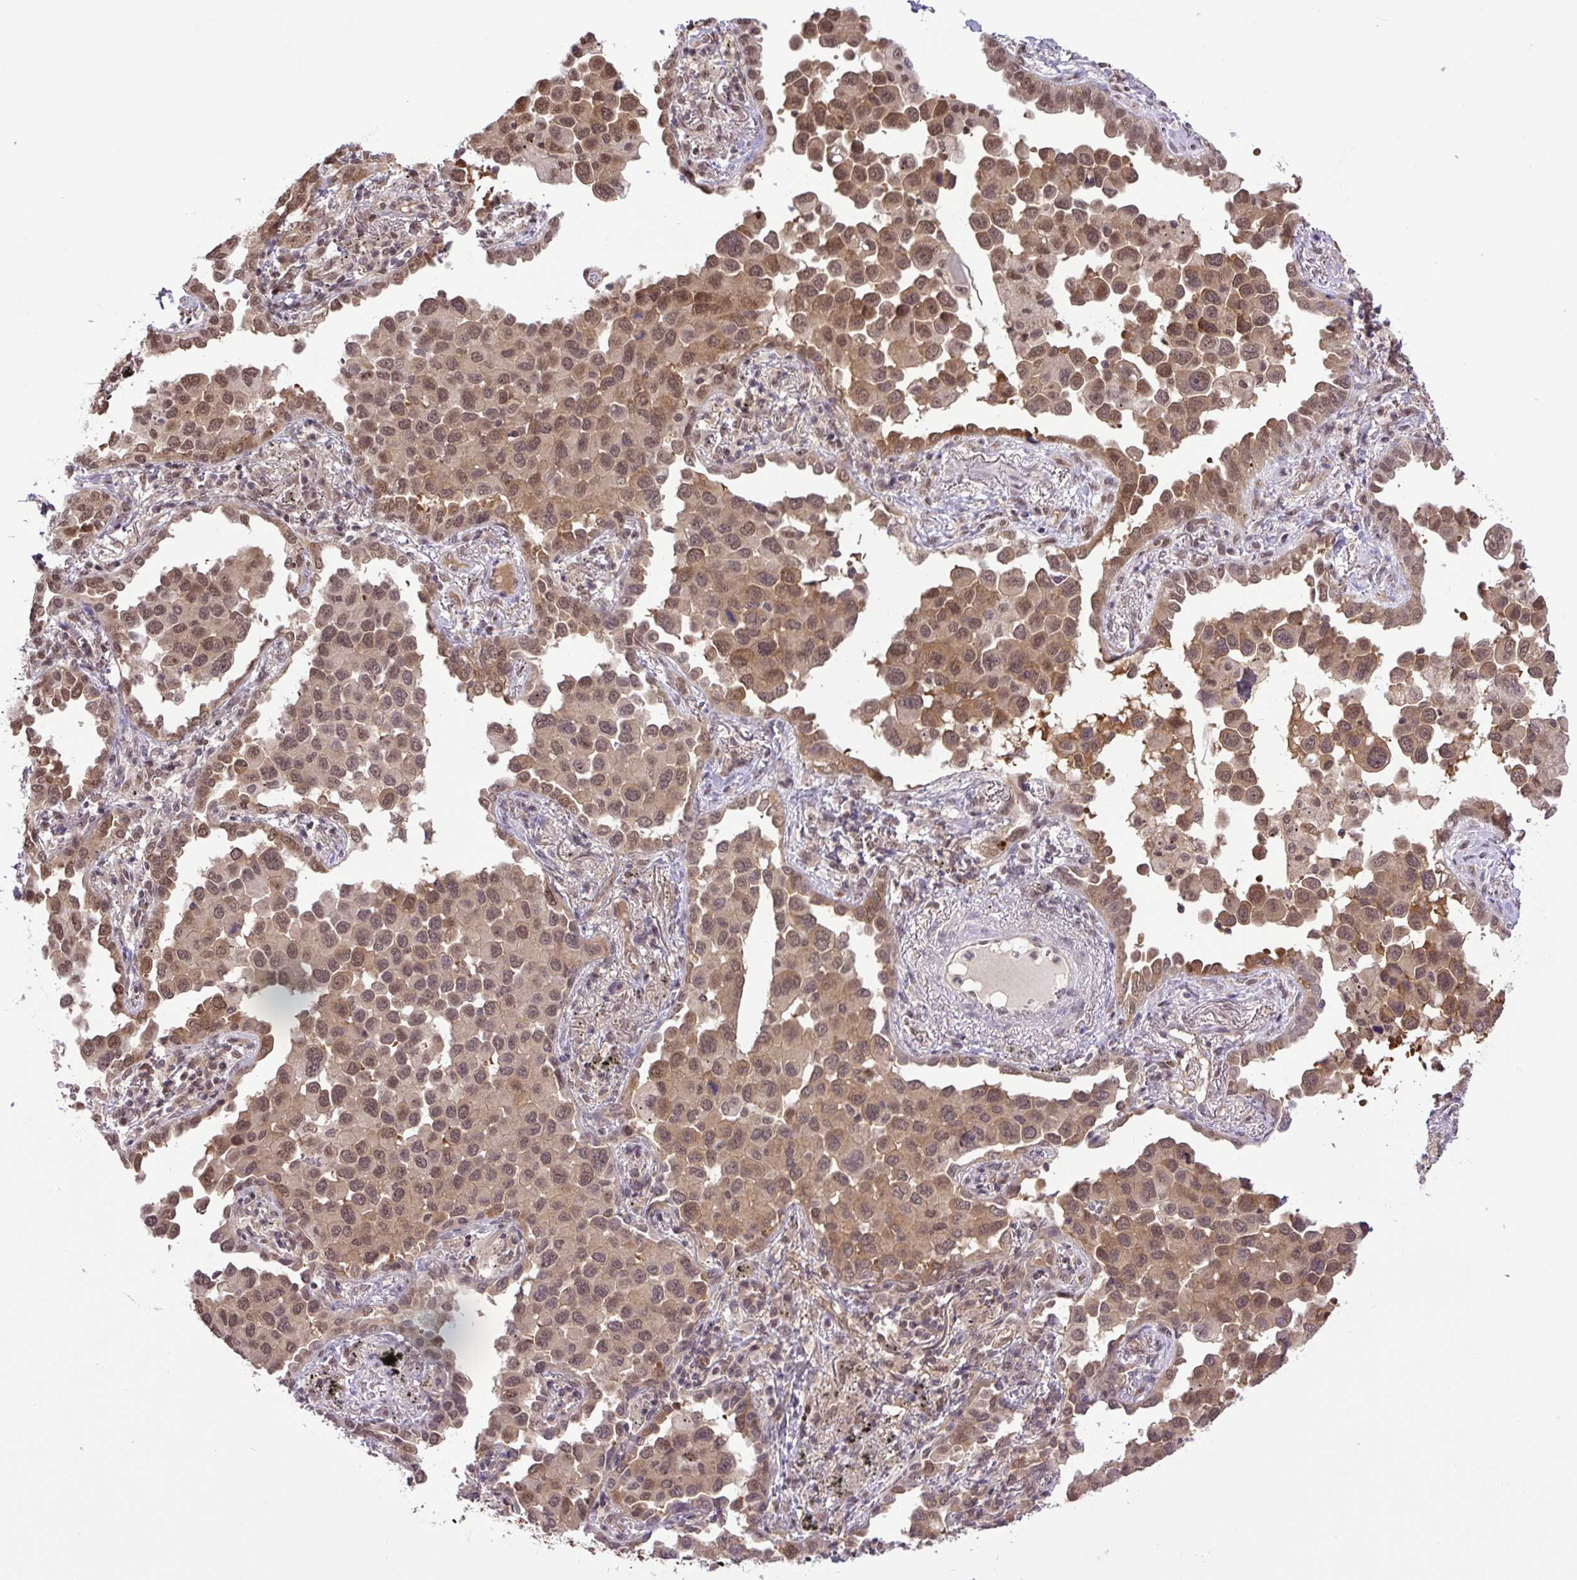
{"staining": {"intensity": "moderate", "quantity": ">75%", "location": "nuclear"}, "tissue": "lung cancer", "cell_type": "Tumor cells", "image_type": "cancer", "snomed": [{"axis": "morphology", "description": "Adenocarcinoma, NOS"}, {"axis": "topography", "description": "Lung"}], "caption": "IHC (DAB (3,3'-diaminobenzidine)) staining of human adenocarcinoma (lung) exhibits moderate nuclear protein expression in about >75% of tumor cells.", "gene": "SGTA", "patient": {"sex": "male", "age": 67}}